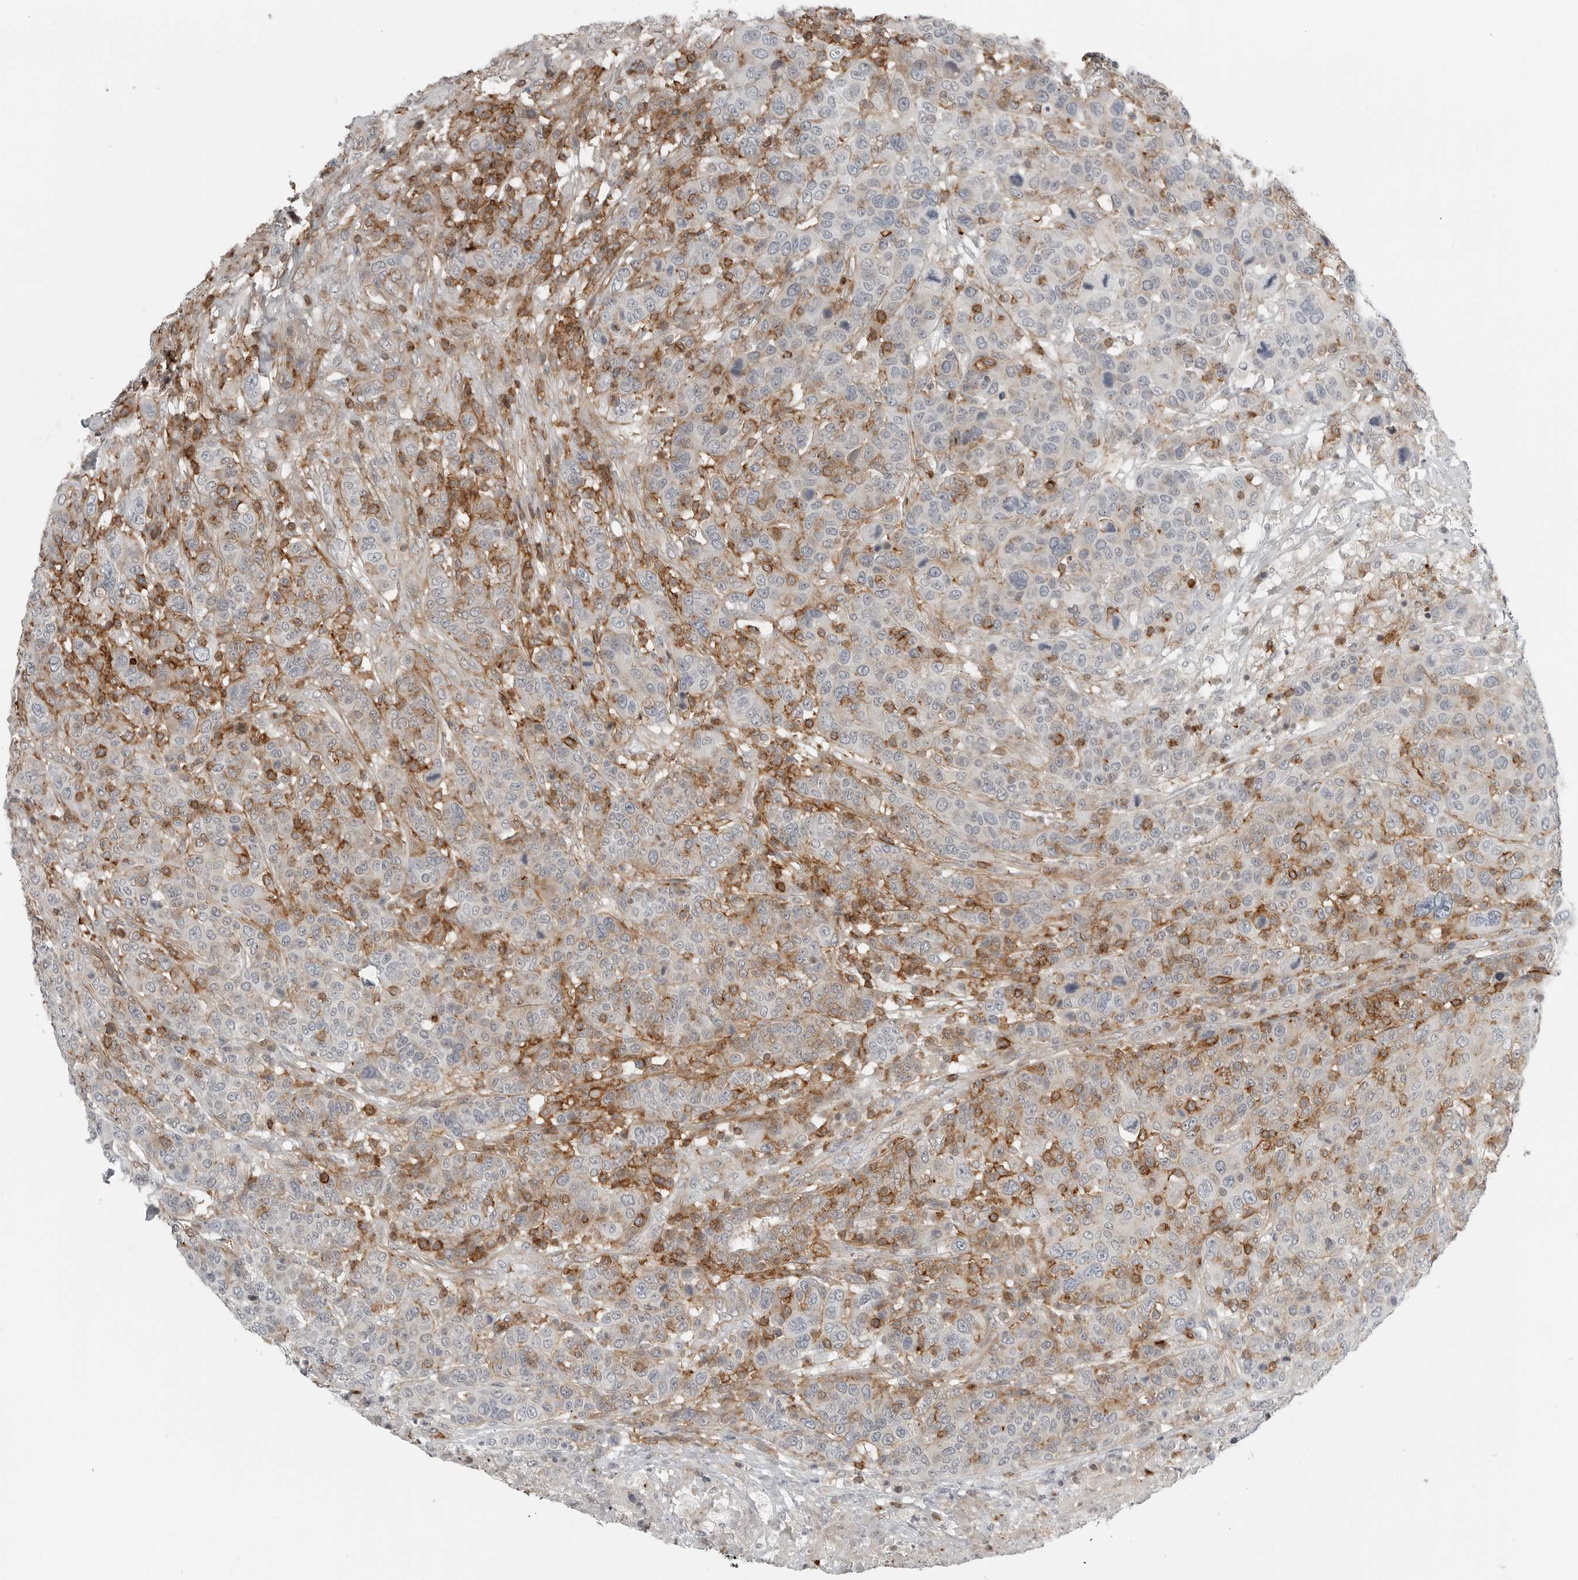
{"staining": {"intensity": "moderate", "quantity": "<25%", "location": "cytoplasmic/membranous"}, "tissue": "breast cancer", "cell_type": "Tumor cells", "image_type": "cancer", "snomed": [{"axis": "morphology", "description": "Duct carcinoma"}, {"axis": "topography", "description": "Breast"}], "caption": "DAB (3,3'-diaminobenzidine) immunohistochemical staining of invasive ductal carcinoma (breast) displays moderate cytoplasmic/membranous protein staining in approximately <25% of tumor cells.", "gene": "LEFTY2", "patient": {"sex": "female", "age": 37}}